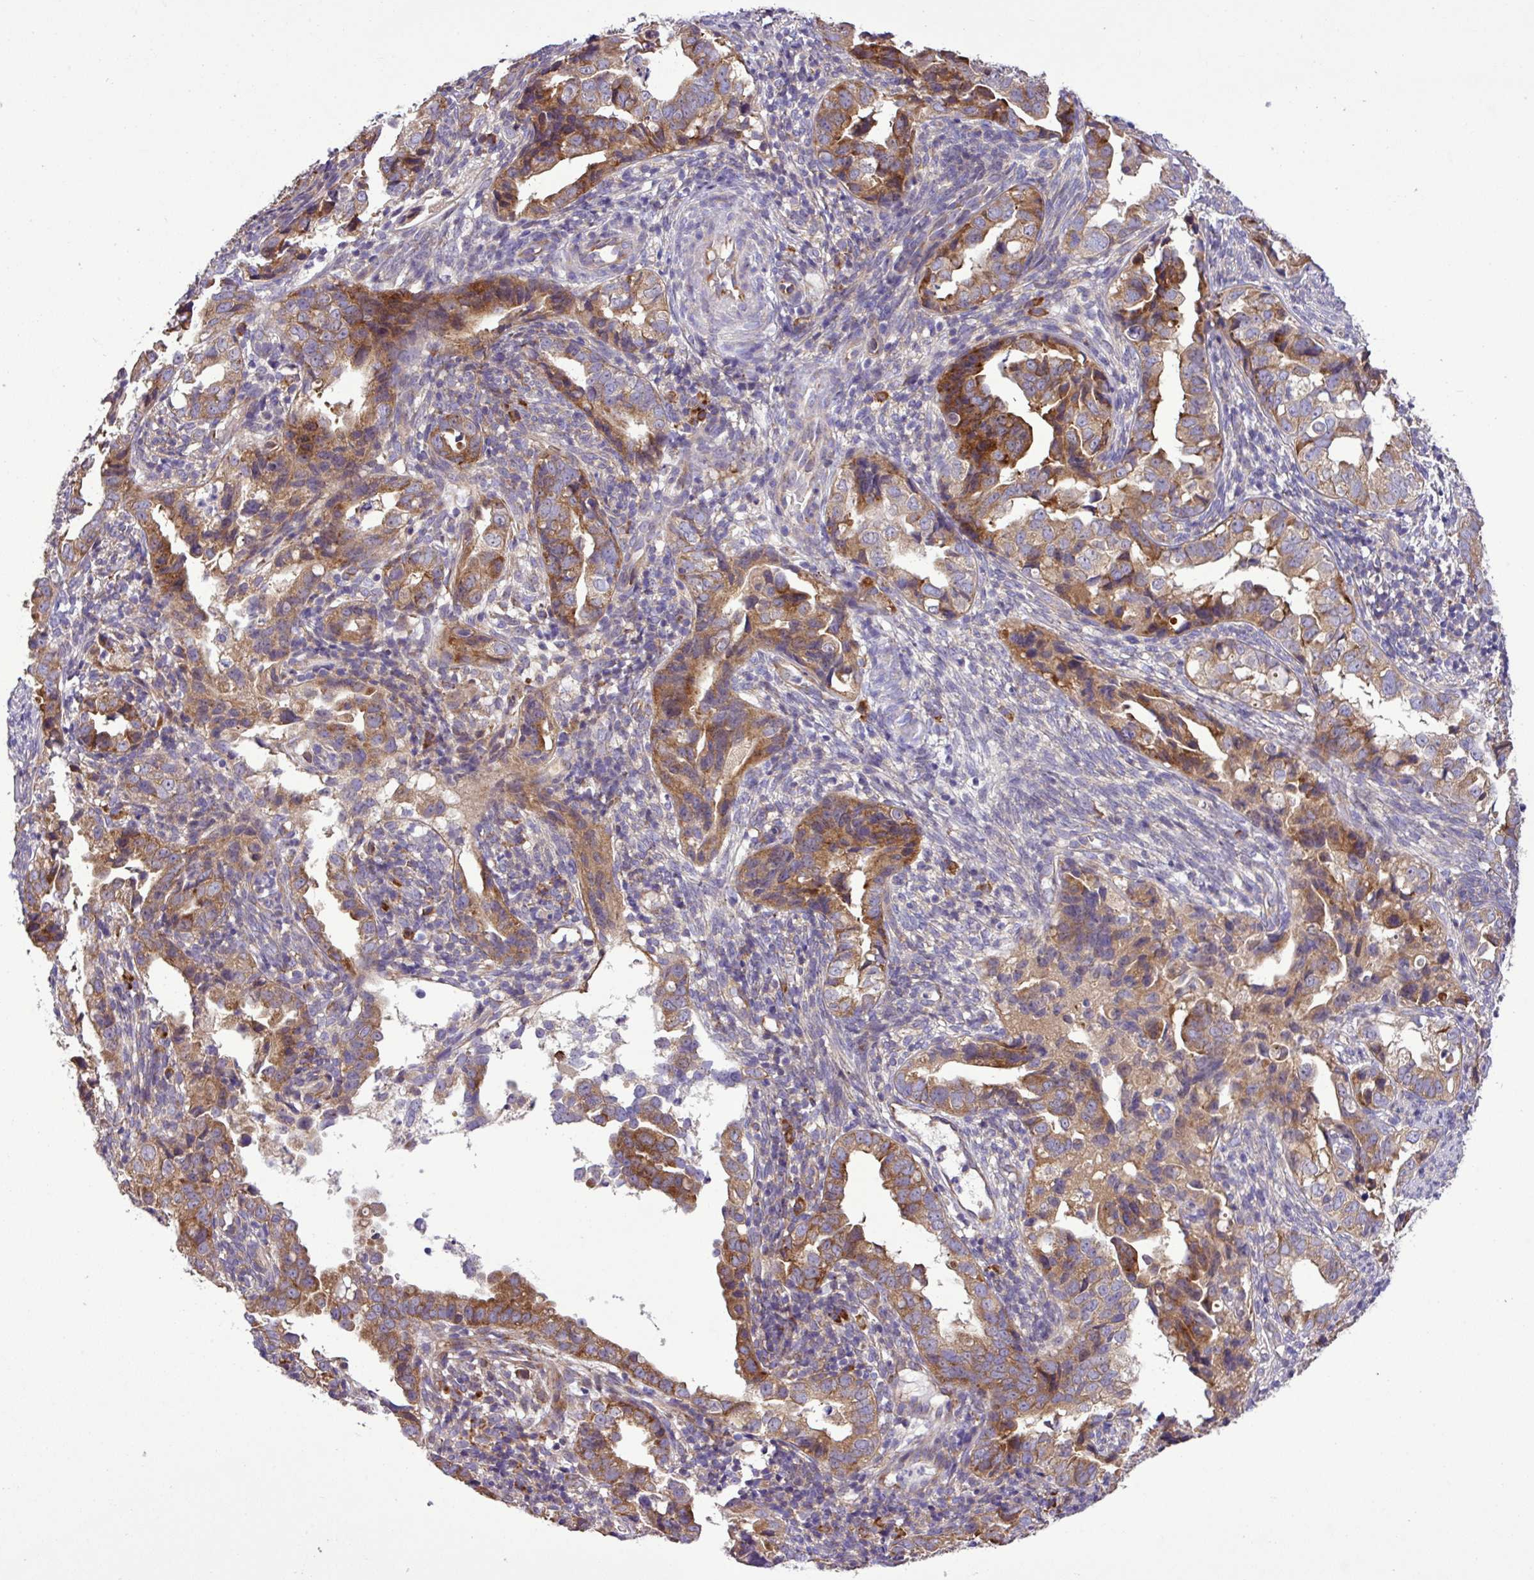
{"staining": {"intensity": "moderate", "quantity": ">75%", "location": "cytoplasmic/membranous"}, "tissue": "endometrial cancer", "cell_type": "Tumor cells", "image_type": "cancer", "snomed": [{"axis": "morphology", "description": "Adenocarcinoma, NOS"}, {"axis": "topography", "description": "Endometrium"}], "caption": "Human adenocarcinoma (endometrial) stained with a protein marker shows moderate staining in tumor cells.", "gene": "RPL13", "patient": {"sex": "female", "age": 57}}